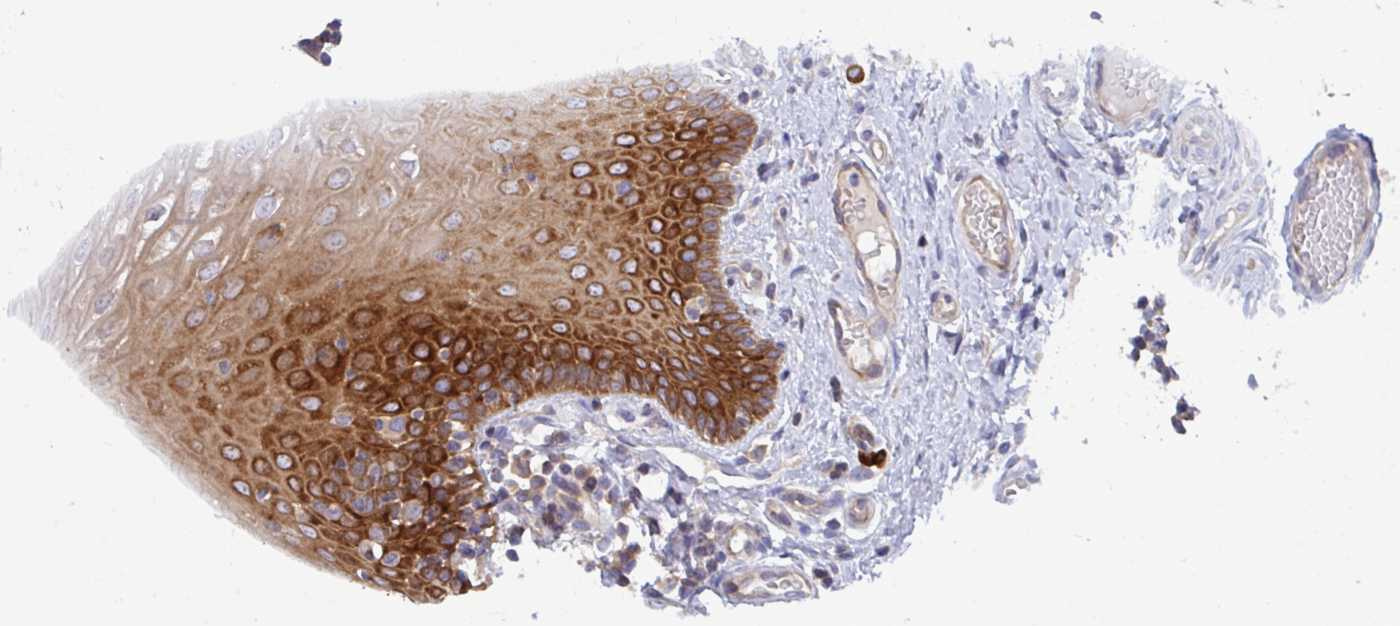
{"staining": {"intensity": "strong", "quantity": "25%-75%", "location": "cytoplasmic/membranous"}, "tissue": "oral mucosa", "cell_type": "Squamous epithelial cells", "image_type": "normal", "snomed": [{"axis": "morphology", "description": "Normal tissue, NOS"}, {"axis": "topography", "description": "Oral tissue"}, {"axis": "topography", "description": "Tounge, NOS"}], "caption": "Oral mucosa stained with a brown dye reveals strong cytoplasmic/membranous positive expression in approximately 25%-75% of squamous epithelial cells.", "gene": "YARS2", "patient": {"sex": "female", "age": 58}}